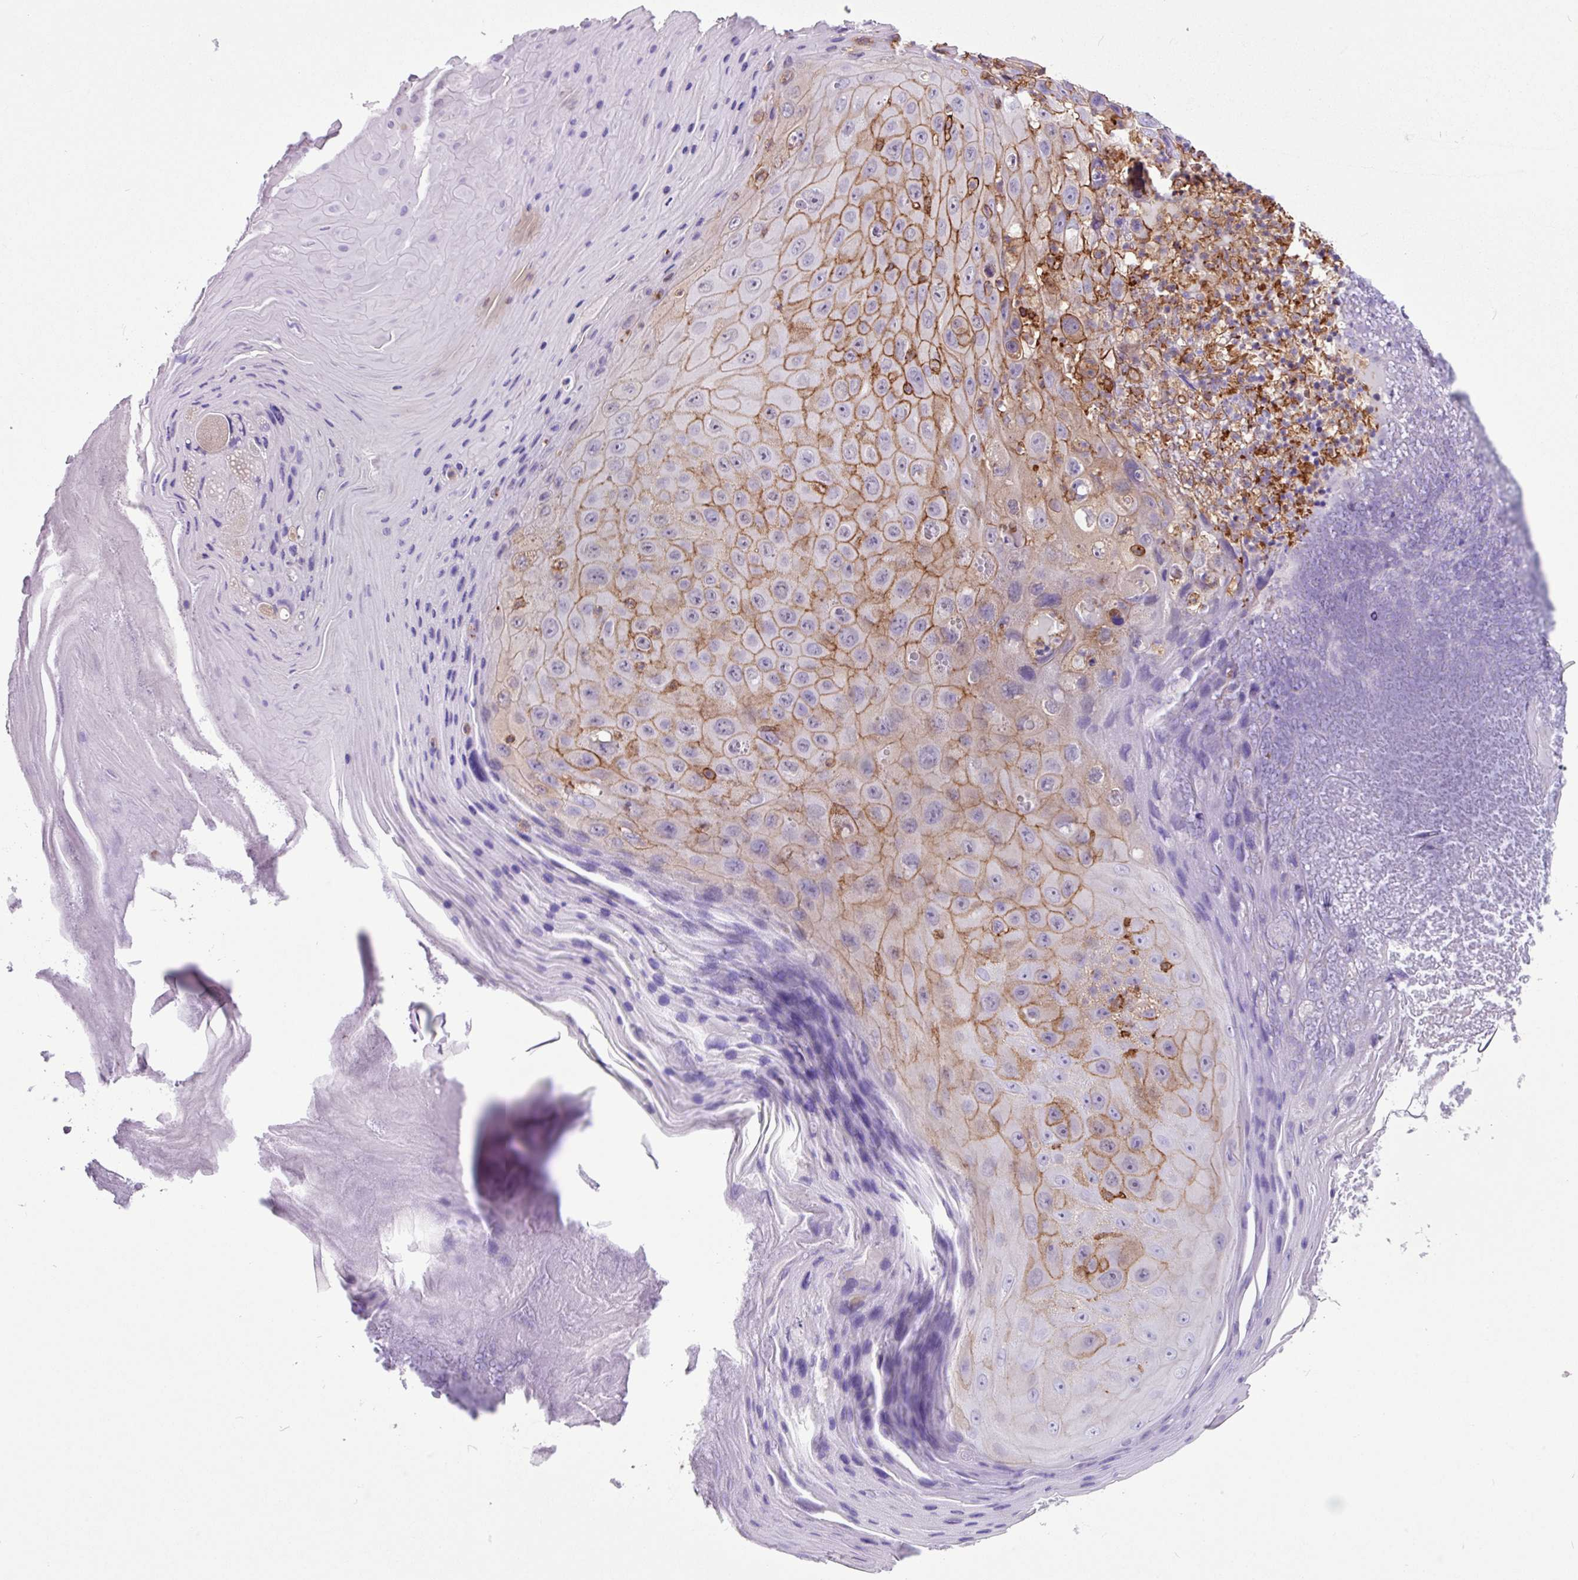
{"staining": {"intensity": "moderate", "quantity": "25%-75%", "location": "cytoplasmic/membranous"}, "tissue": "skin cancer", "cell_type": "Tumor cells", "image_type": "cancer", "snomed": [{"axis": "morphology", "description": "Squamous cell carcinoma, NOS"}, {"axis": "topography", "description": "Skin"}], "caption": "Tumor cells display medium levels of moderate cytoplasmic/membranous staining in about 25%-75% of cells in skin cancer.", "gene": "PPP1R18", "patient": {"sex": "female", "age": 88}}